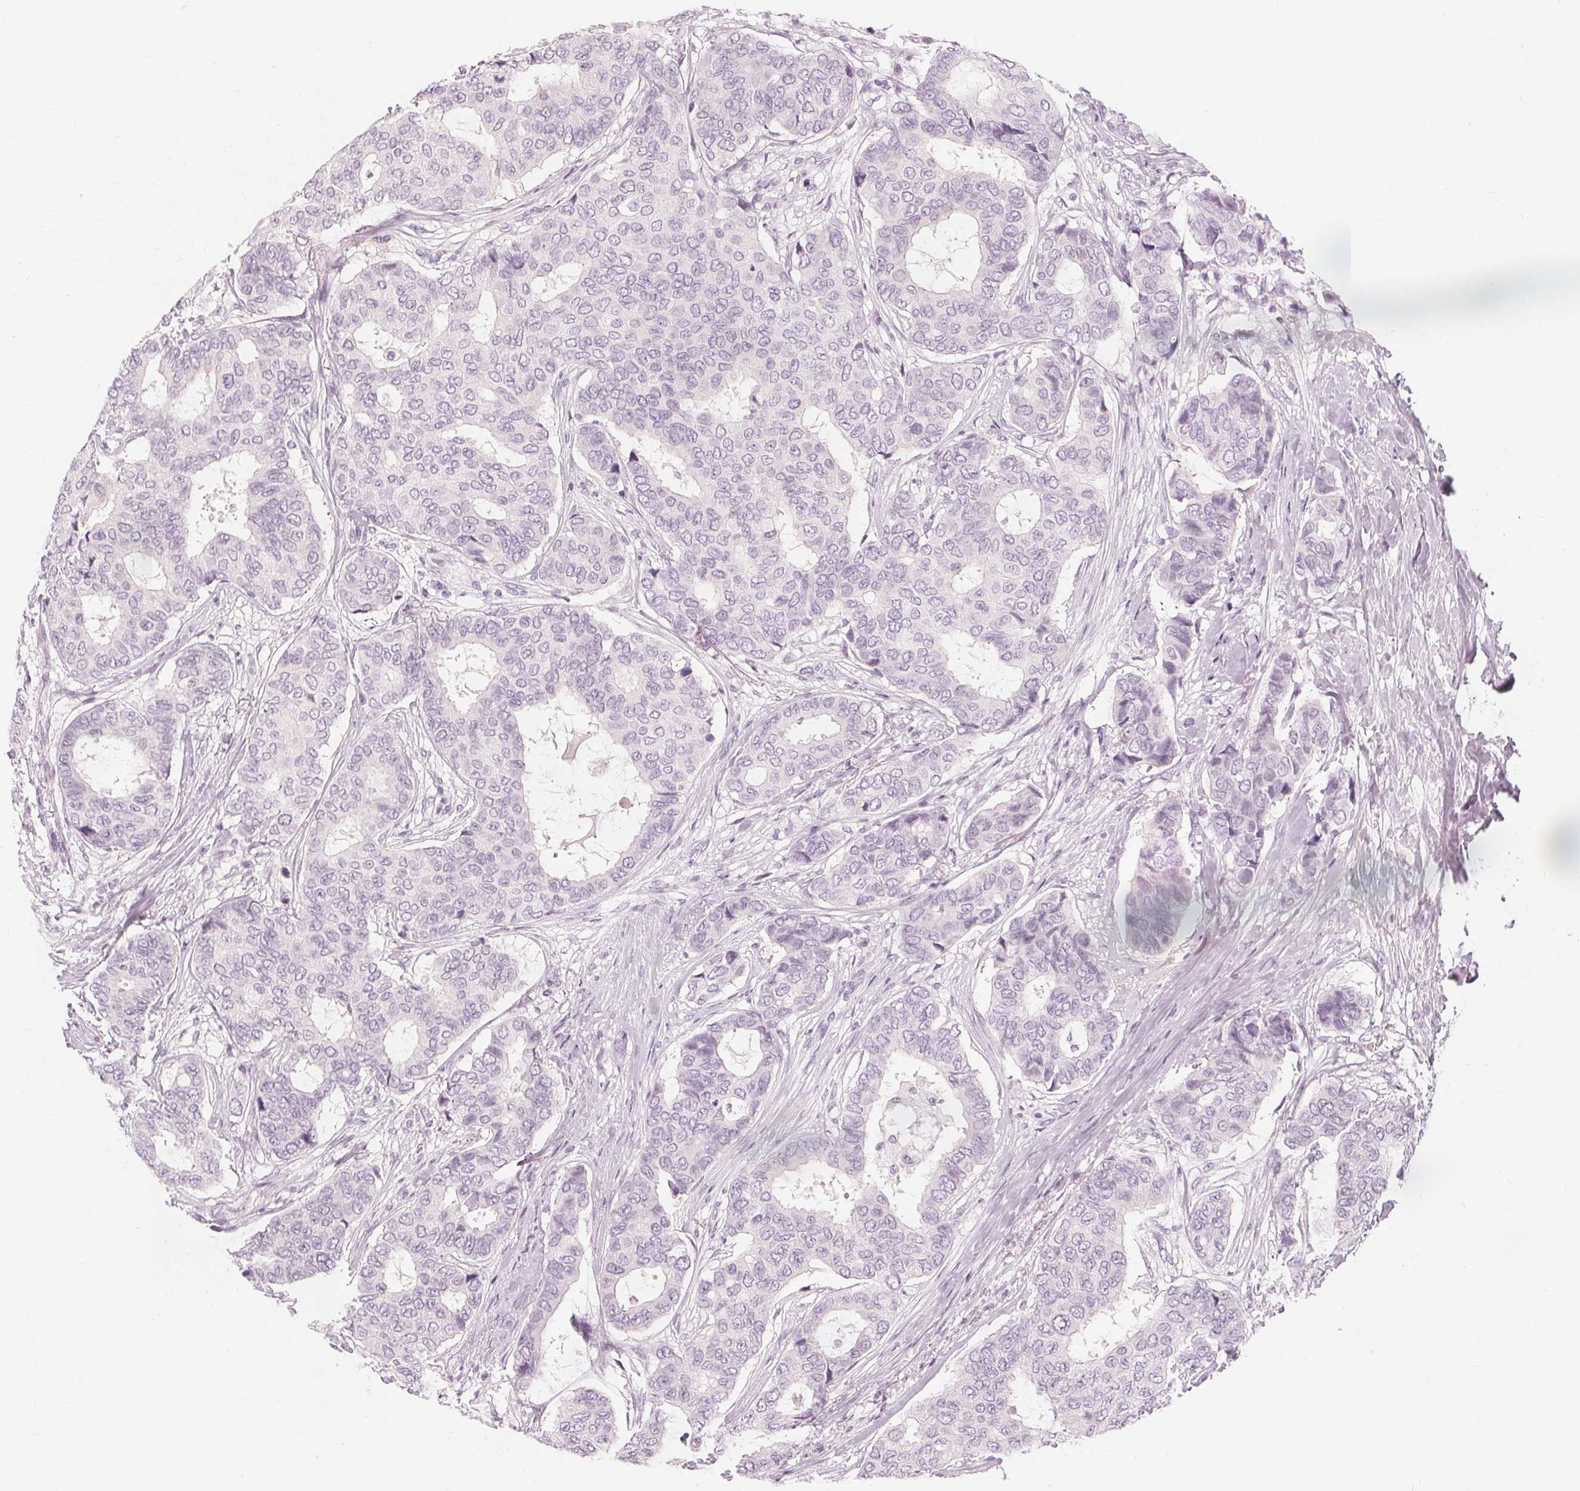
{"staining": {"intensity": "negative", "quantity": "none", "location": "none"}, "tissue": "breast cancer", "cell_type": "Tumor cells", "image_type": "cancer", "snomed": [{"axis": "morphology", "description": "Duct carcinoma"}, {"axis": "topography", "description": "Breast"}], "caption": "This is an immunohistochemistry photomicrograph of breast cancer. There is no expression in tumor cells.", "gene": "MUC12", "patient": {"sex": "female", "age": 75}}